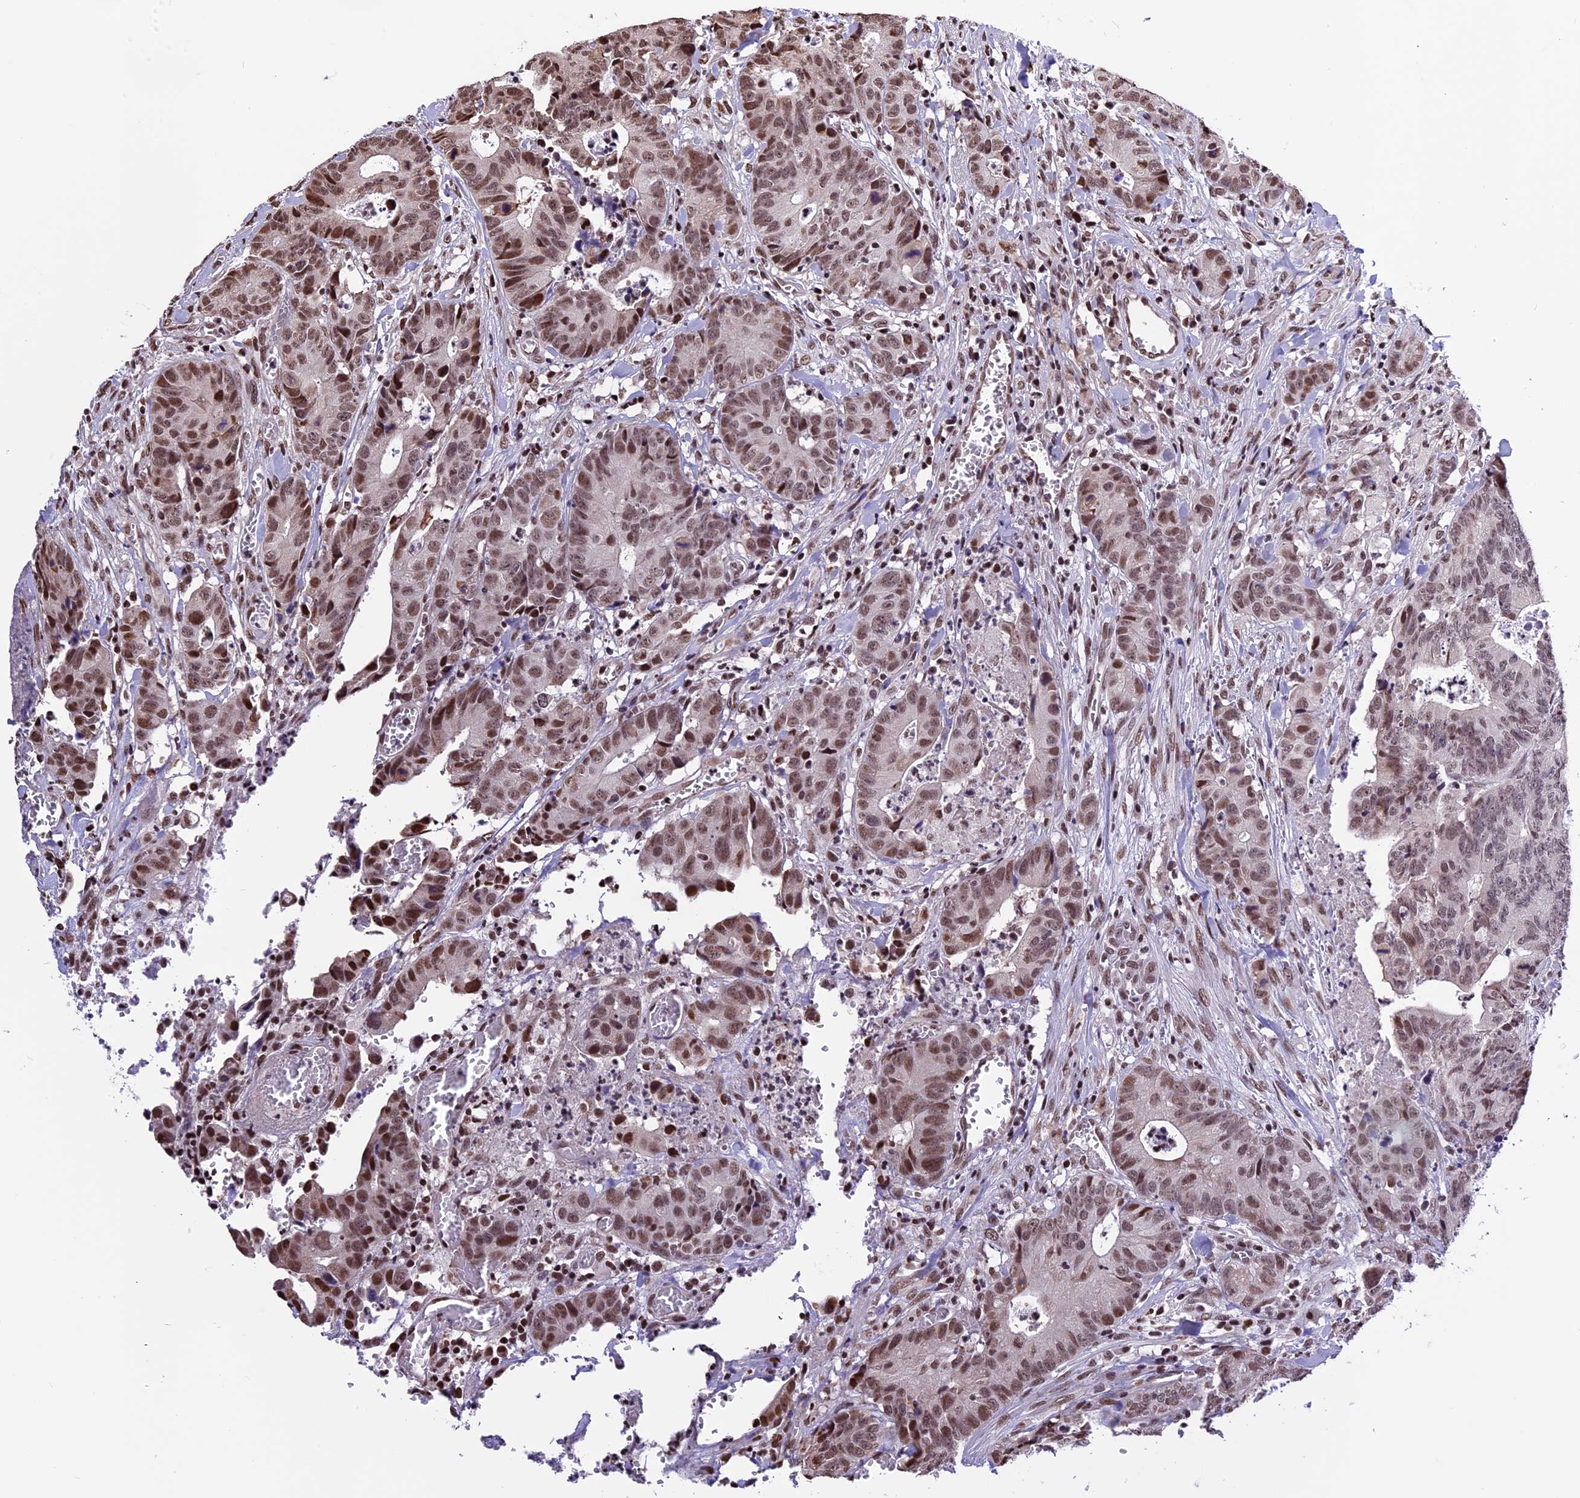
{"staining": {"intensity": "moderate", "quantity": ">75%", "location": "nuclear"}, "tissue": "colorectal cancer", "cell_type": "Tumor cells", "image_type": "cancer", "snomed": [{"axis": "morphology", "description": "Adenocarcinoma, NOS"}, {"axis": "topography", "description": "Colon"}], "caption": "The micrograph demonstrates immunohistochemical staining of colorectal cancer (adenocarcinoma). There is moderate nuclear positivity is seen in approximately >75% of tumor cells.", "gene": "POLR3E", "patient": {"sex": "female", "age": 57}}